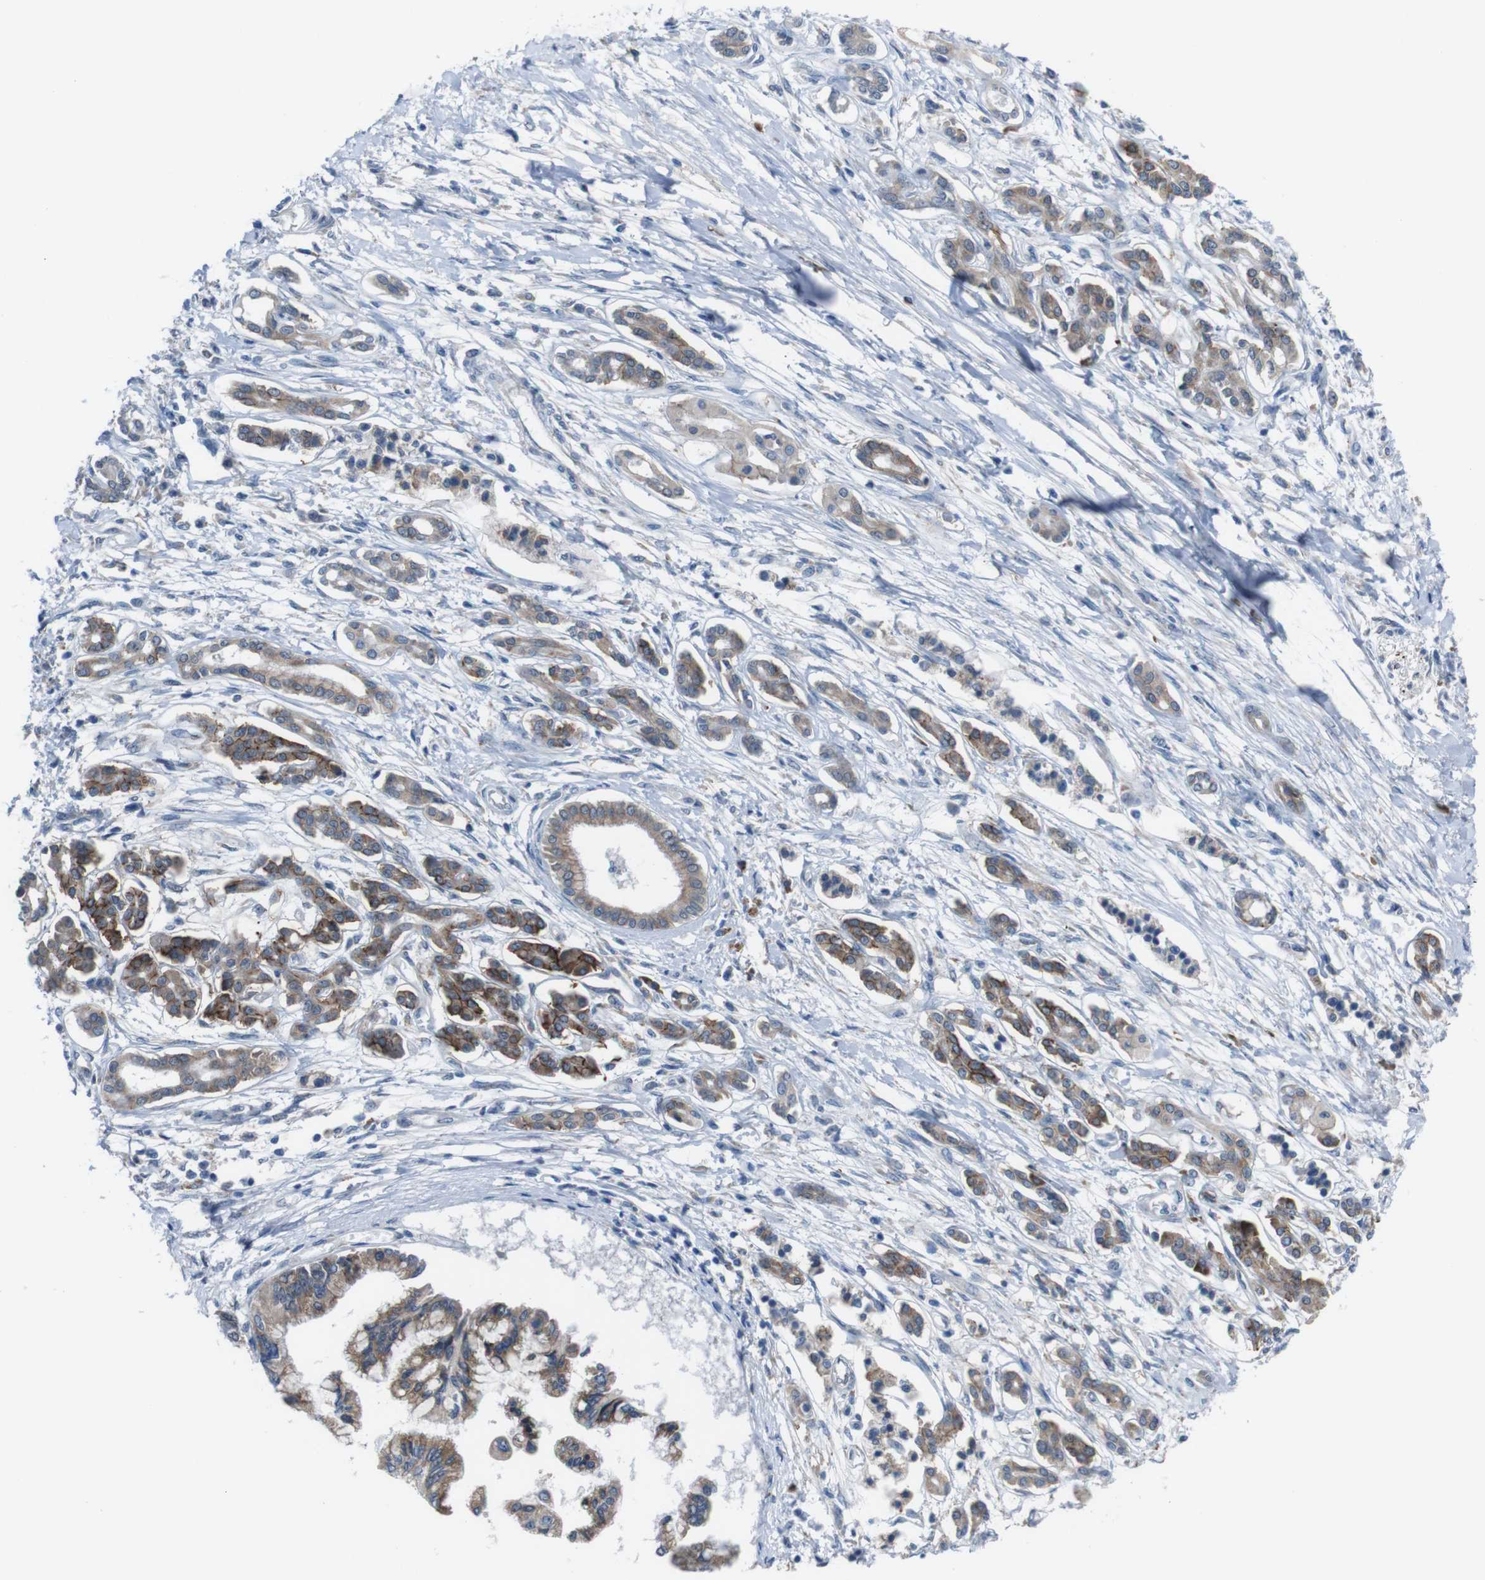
{"staining": {"intensity": "moderate", "quantity": ">75%", "location": "cytoplasmic/membranous"}, "tissue": "pancreatic cancer", "cell_type": "Tumor cells", "image_type": "cancer", "snomed": [{"axis": "morphology", "description": "Adenocarcinoma, NOS"}, {"axis": "topography", "description": "Pancreas"}], "caption": "There is medium levels of moderate cytoplasmic/membranous staining in tumor cells of pancreatic adenocarcinoma, as demonstrated by immunohistochemical staining (brown color).", "gene": "CDH22", "patient": {"sex": "male", "age": 56}}